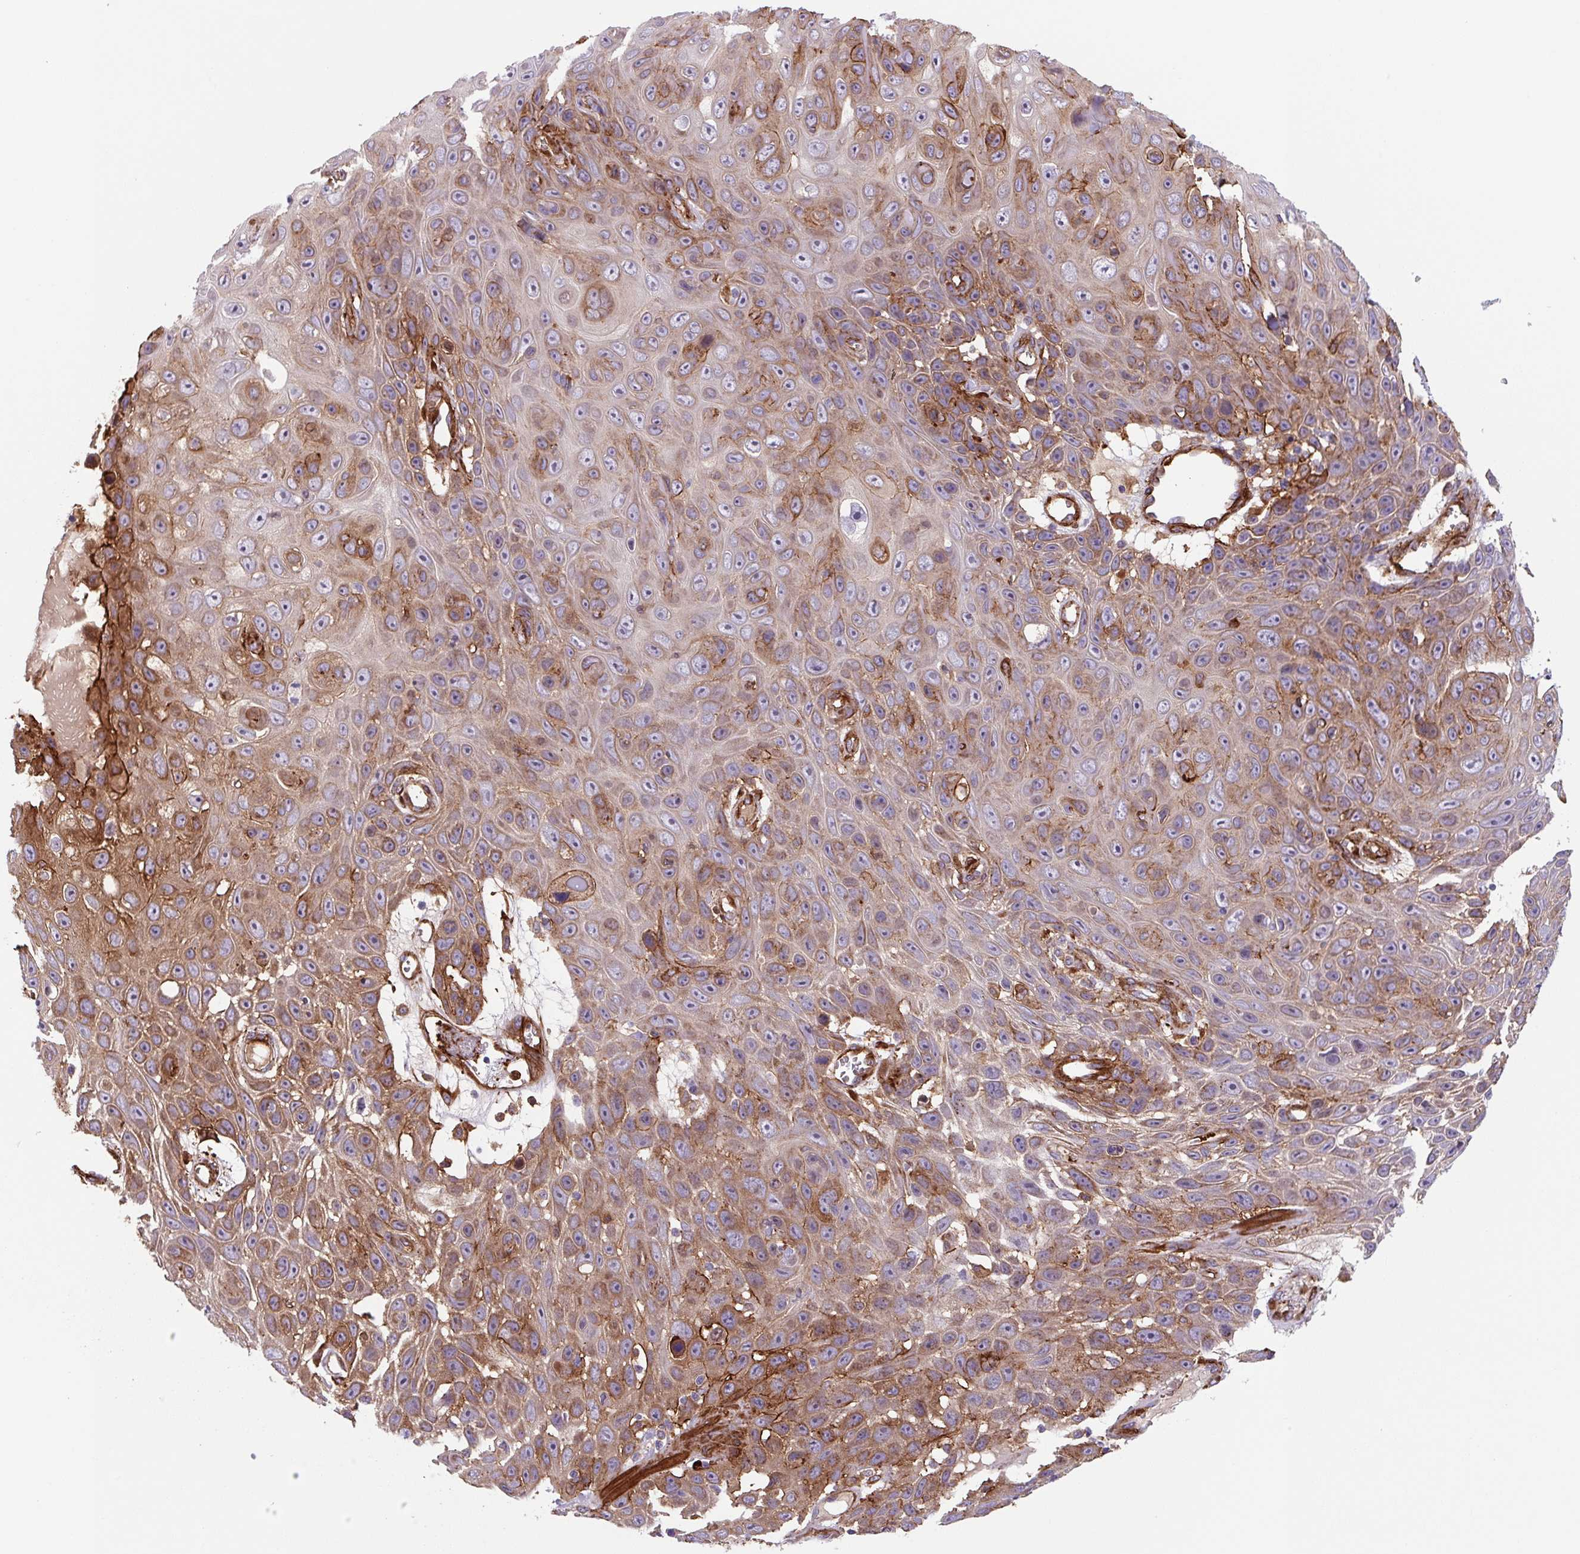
{"staining": {"intensity": "moderate", "quantity": "25%-75%", "location": "cytoplasmic/membranous"}, "tissue": "skin cancer", "cell_type": "Tumor cells", "image_type": "cancer", "snomed": [{"axis": "morphology", "description": "Squamous cell carcinoma, NOS"}, {"axis": "topography", "description": "Skin"}], "caption": "Protein expression analysis of skin cancer shows moderate cytoplasmic/membranous expression in approximately 25%-75% of tumor cells. Using DAB (3,3'-diaminobenzidine) (brown) and hematoxylin (blue) stains, captured at high magnification using brightfield microscopy.", "gene": "DHFR2", "patient": {"sex": "male", "age": 82}}